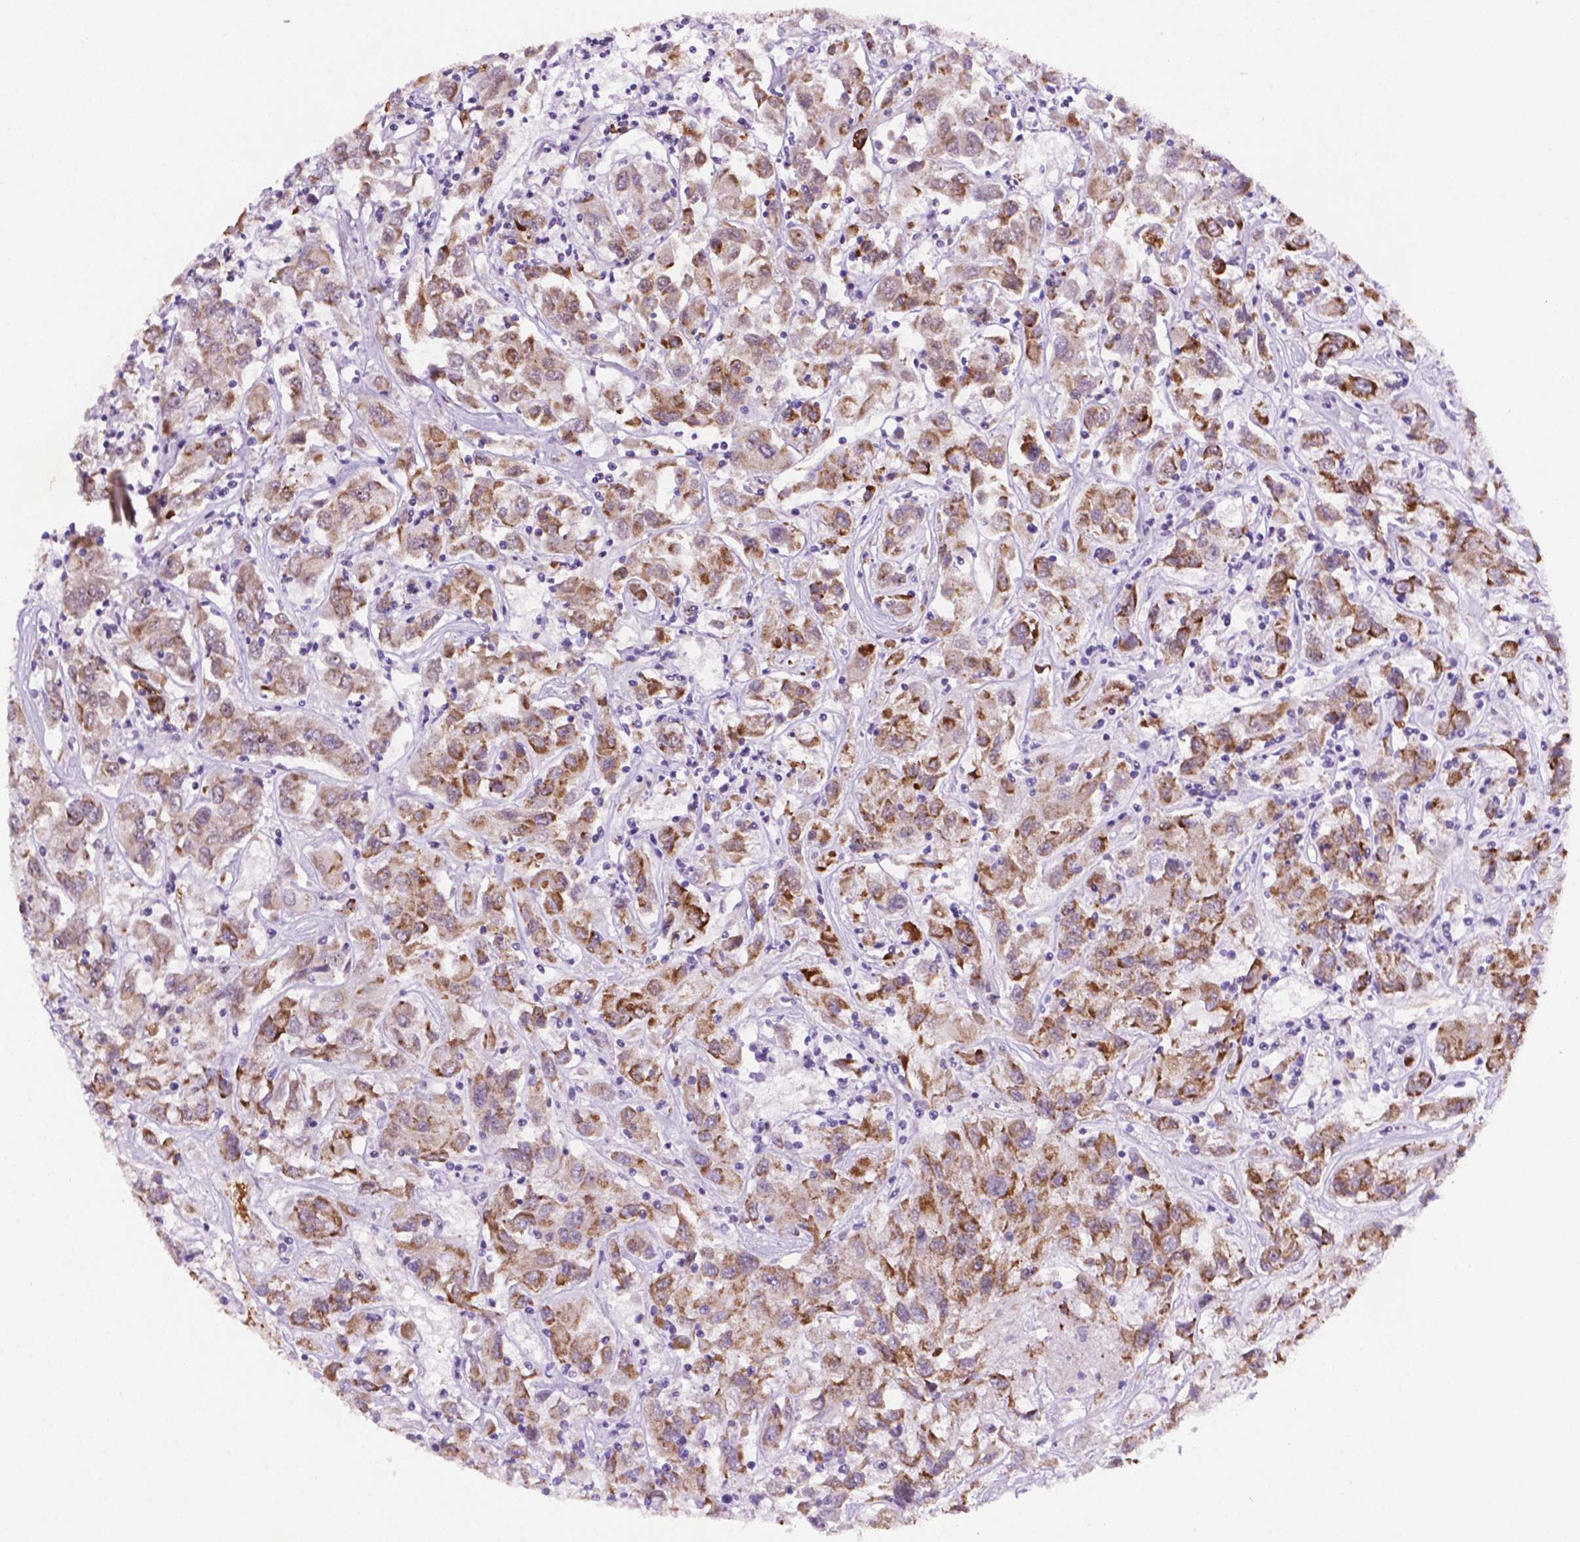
{"staining": {"intensity": "moderate", "quantity": ">75%", "location": "cytoplasmic/membranous"}, "tissue": "renal cancer", "cell_type": "Tumor cells", "image_type": "cancer", "snomed": [{"axis": "morphology", "description": "Adenocarcinoma, NOS"}, {"axis": "topography", "description": "Kidney"}], "caption": "Immunohistochemical staining of human renal cancer (adenocarcinoma) demonstrates moderate cytoplasmic/membranous protein positivity in approximately >75% of tumor cells.", "gene": "FNIP1", "patient": {"sex": "female", "age": 76}}